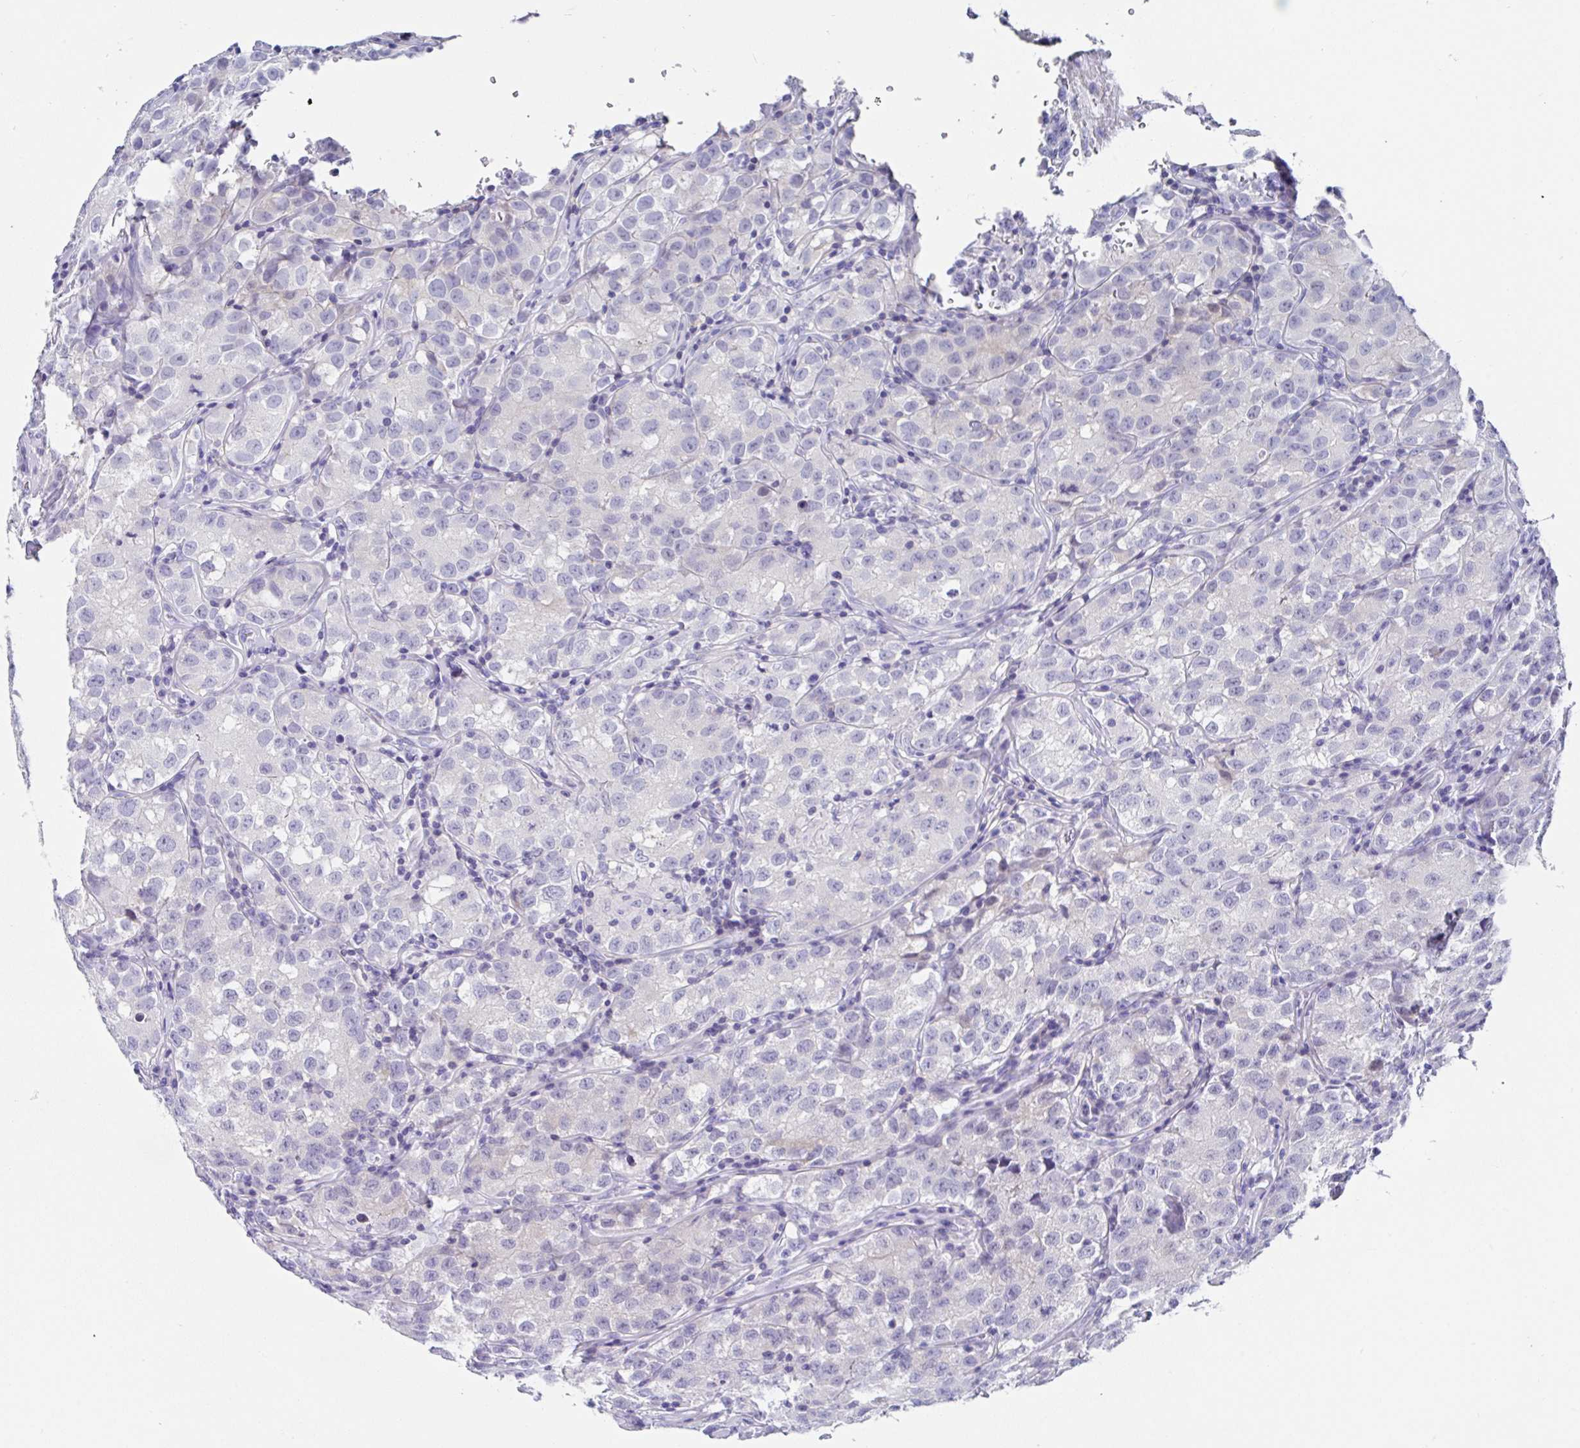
{"staining": {"intensity": "negative", "quantity": "none", "location": "none"}, "tissue": "testis cancer", "cell_type": "Tumor cells", "image_type": "cancer", "snomed": [{"axis": "morphology", "description": "Seminoma, NOS"}, {"axis": "morphology", "description": "Carcinoma, Embryonal, NOS"}, {"axis": "topography", "description": "Testis"}], "caption": "DAB (3,3'-diaminobenzidine) immunohistochemical staining of testis cancer (seminoma) demonstrates no significant staining in tumor cells.", "gene": "UGT3A1", "patient": {"sex": "male", "age": 43}}